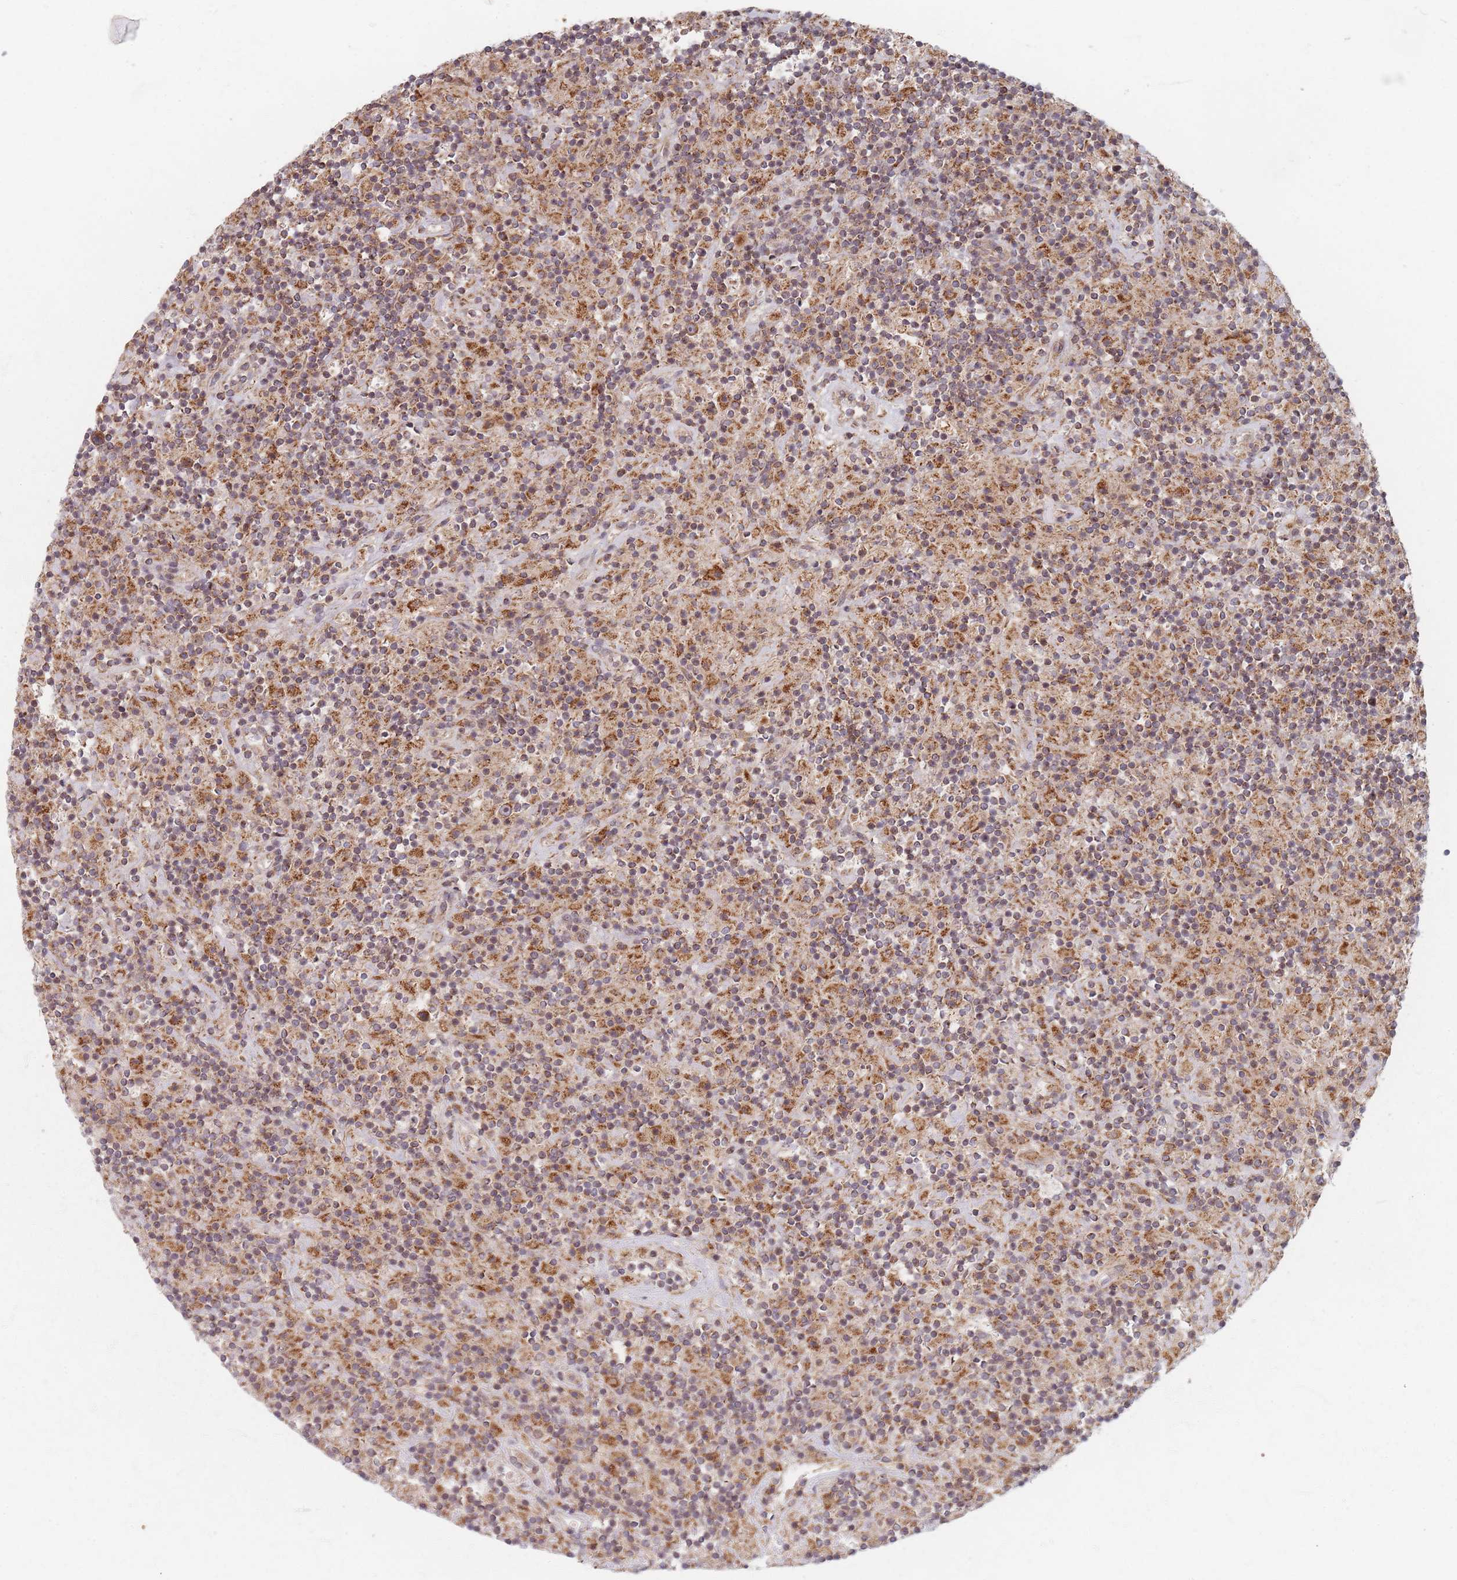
{"staining": {"intensity": "moderate", "quantity": ">75%", "location": "cytoplasmic/membranous"}, "tissue": "lymphoma", "cell_type": "Tumor cells", "image_type": "cancer", "snomed": [{"axis": "morphology", "description": "Hodgkin's disease, NOS"}, {"axis": "topography", "description": "Lymph node"}], "caption": "Immunohistochemical staining of human lymphoma reveals medium levels of moderate cytoplasmic/membranous expression in approximately >75% of tumor cells.", "gene": "RADX", "patient": {"sex": "male", "age": 70}}